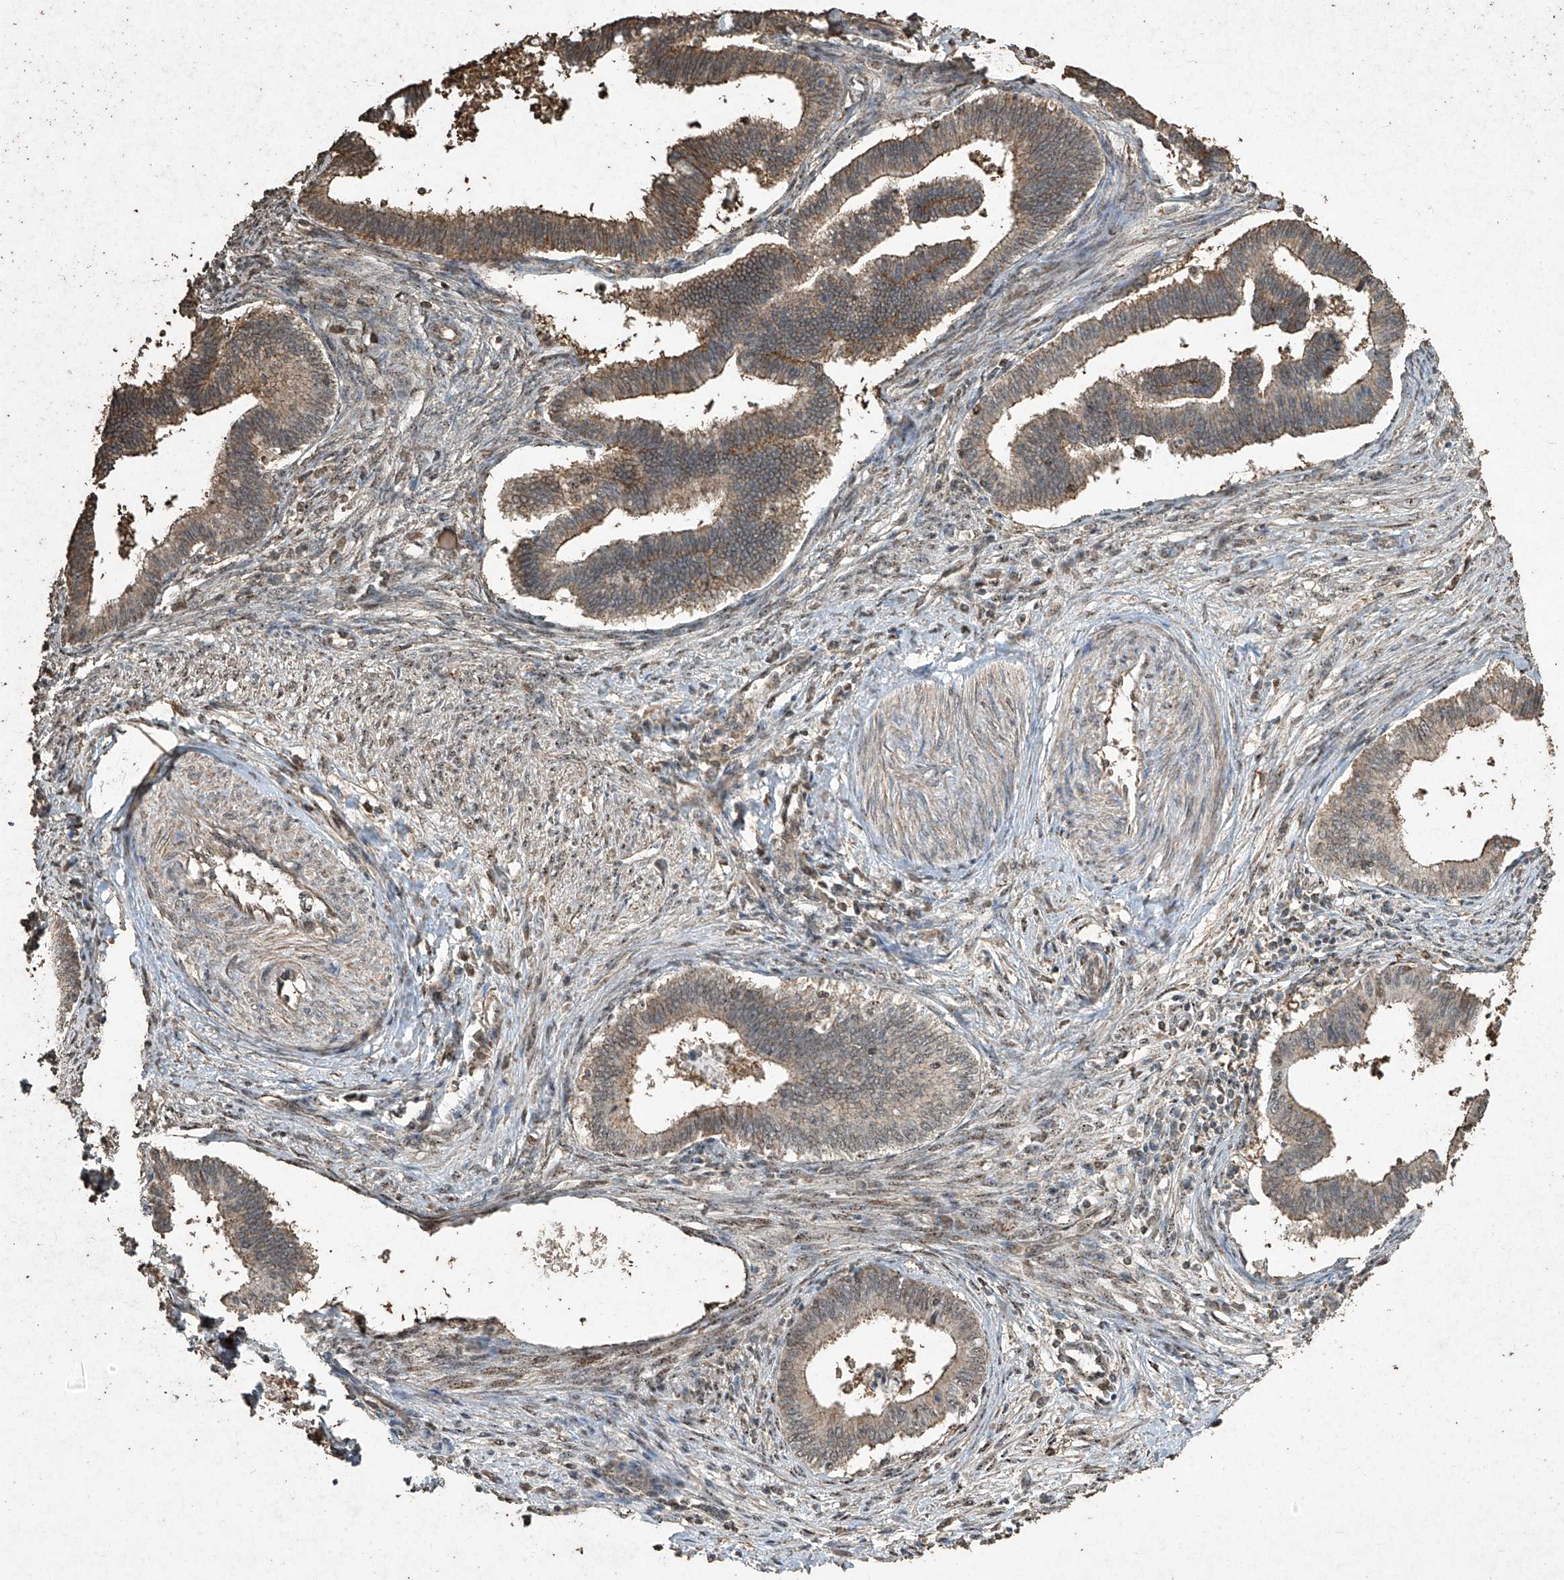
{"staining": {"intensity": "moderate", "quantity": "<25%", "location": "cytoplasmic/membranous"}, "tissue": "cervical cancer", "cell_type": "Tumor cells", "image_type": "cancer", "snomed": [{"axis": "morphology", "description": "Adenocarcinoma, NOS"}, {"axis": "topography", "description": "Cervix"}], "caption": "Brown immunohistochemical staining in human adenocarcinoma (cervical) demonstrates moderate cytoplasmic/membranous positivity in approximately <25% of tumor cells.", "gene": "ERBB3", "patient": {"sex": "female", "age": 36}}